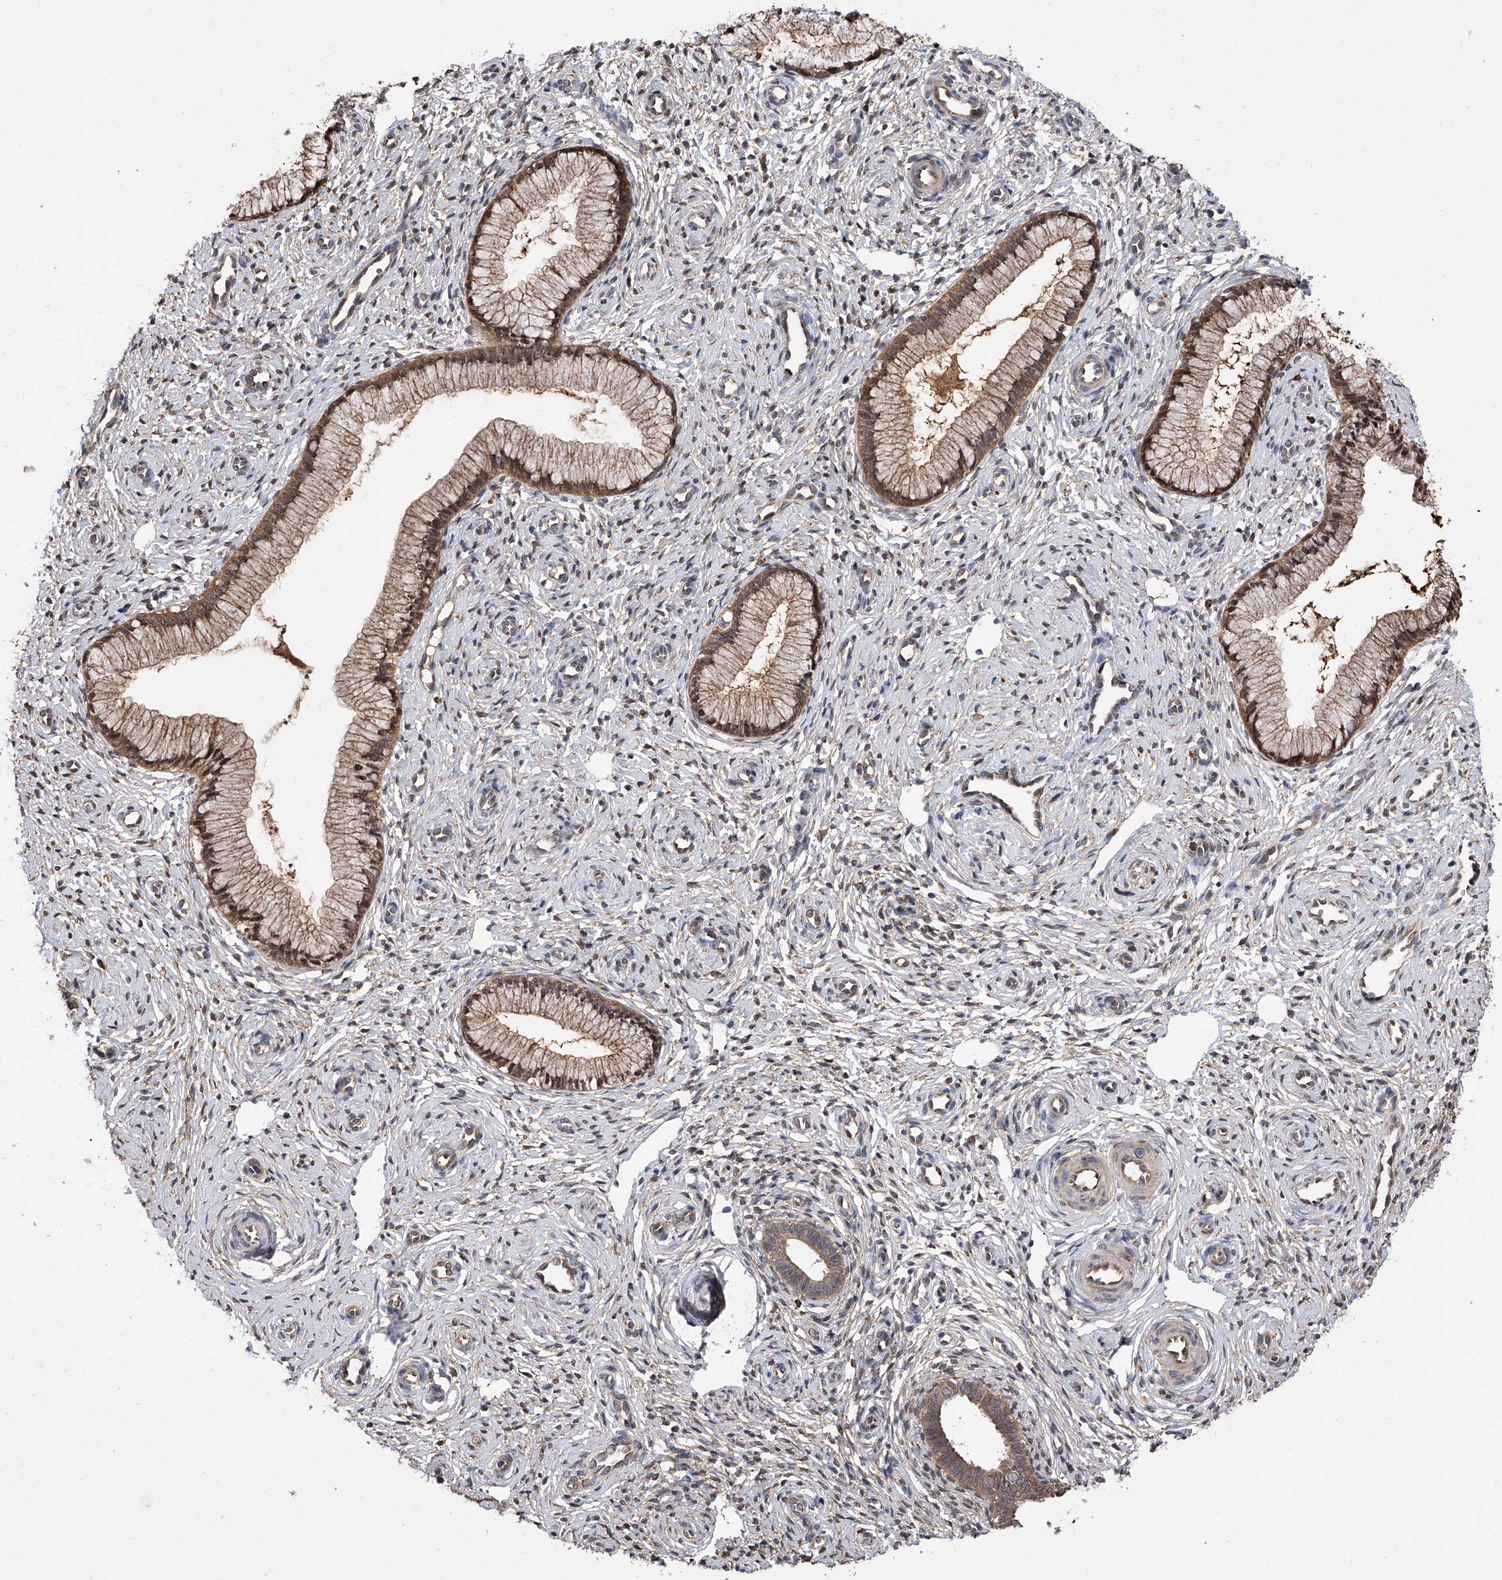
{"staining": {"intensity": "moderate", "quantity": ">75%", "location": "cytoplasmic/membranous,nuclear"}, "tissue": "cervix", "cell_type": "Glandular cells", "image_type": "normal", "snomed": [{"axis": "morphology", "description": "Normal tissue, NOS"}, {"axis": "topography", "description": "Cervix"}], "caption": "A medium amount of moderate cytoplasmic/membranous,nuclear staining is seen in approximately >75% of glandular cells in normal cervix.", "gene": "GMDS", "patient": {"sex": "female", "age": 27}}